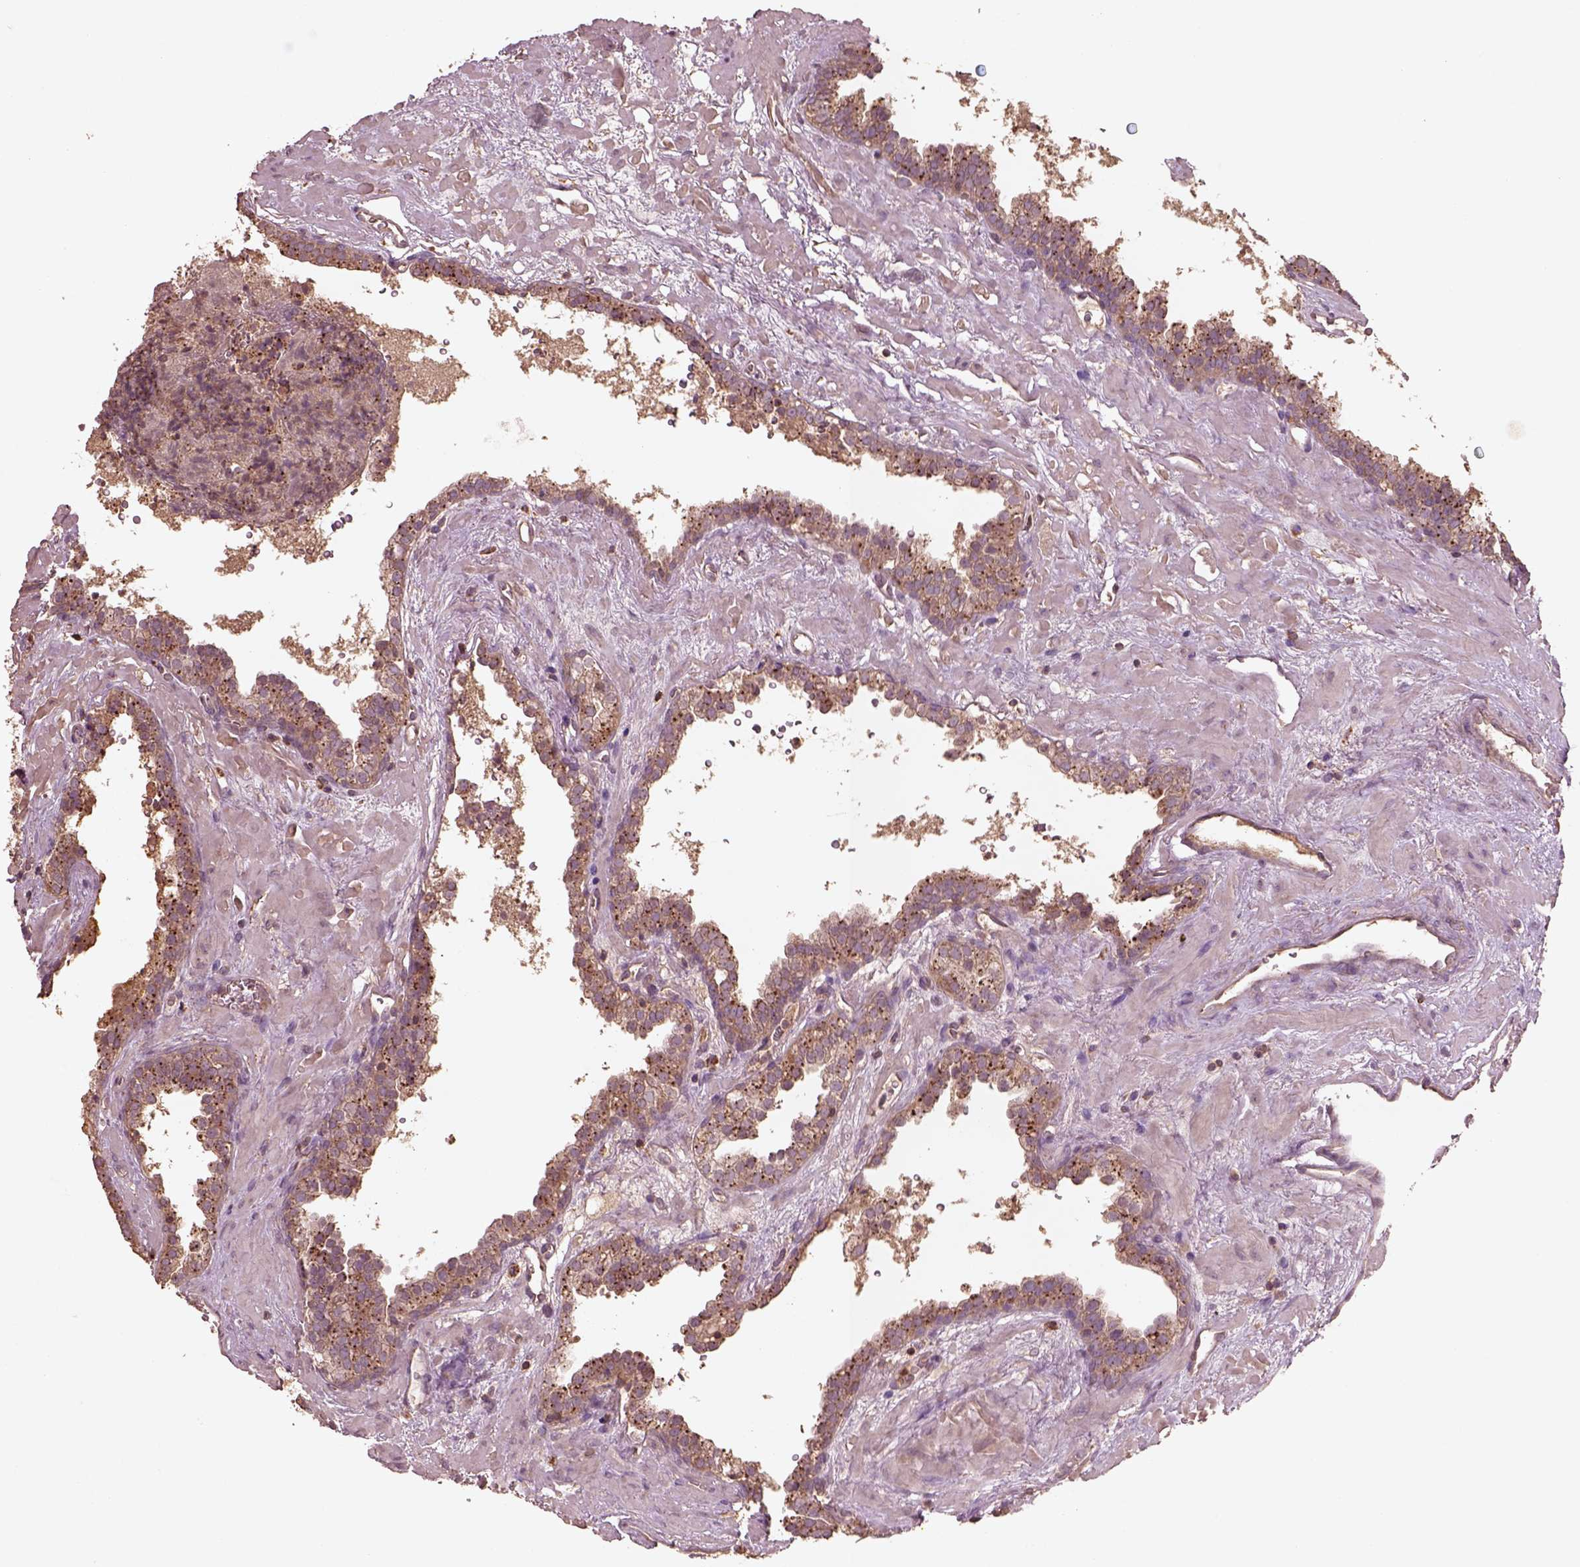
{"staining": {"intensity": "weak", "quantity": ">75%", "location": "cytoplasmic/membranous"}, "tissue": "prostate cancer", "cell_type": "Tumor cells", "image_type": "cancer", "snomed": [{"axis": "morphology", "description": "Adenocarcinoma, NOS"}, {"axis": "topography", "description": "Prostate"}], "caption": "A brown stain shows weak cytoplasmic/membranous expression of a protein in prostate cancer tumor cells.", "gene": "TRADD", "patient": {"sex": "male", "age": 66}}